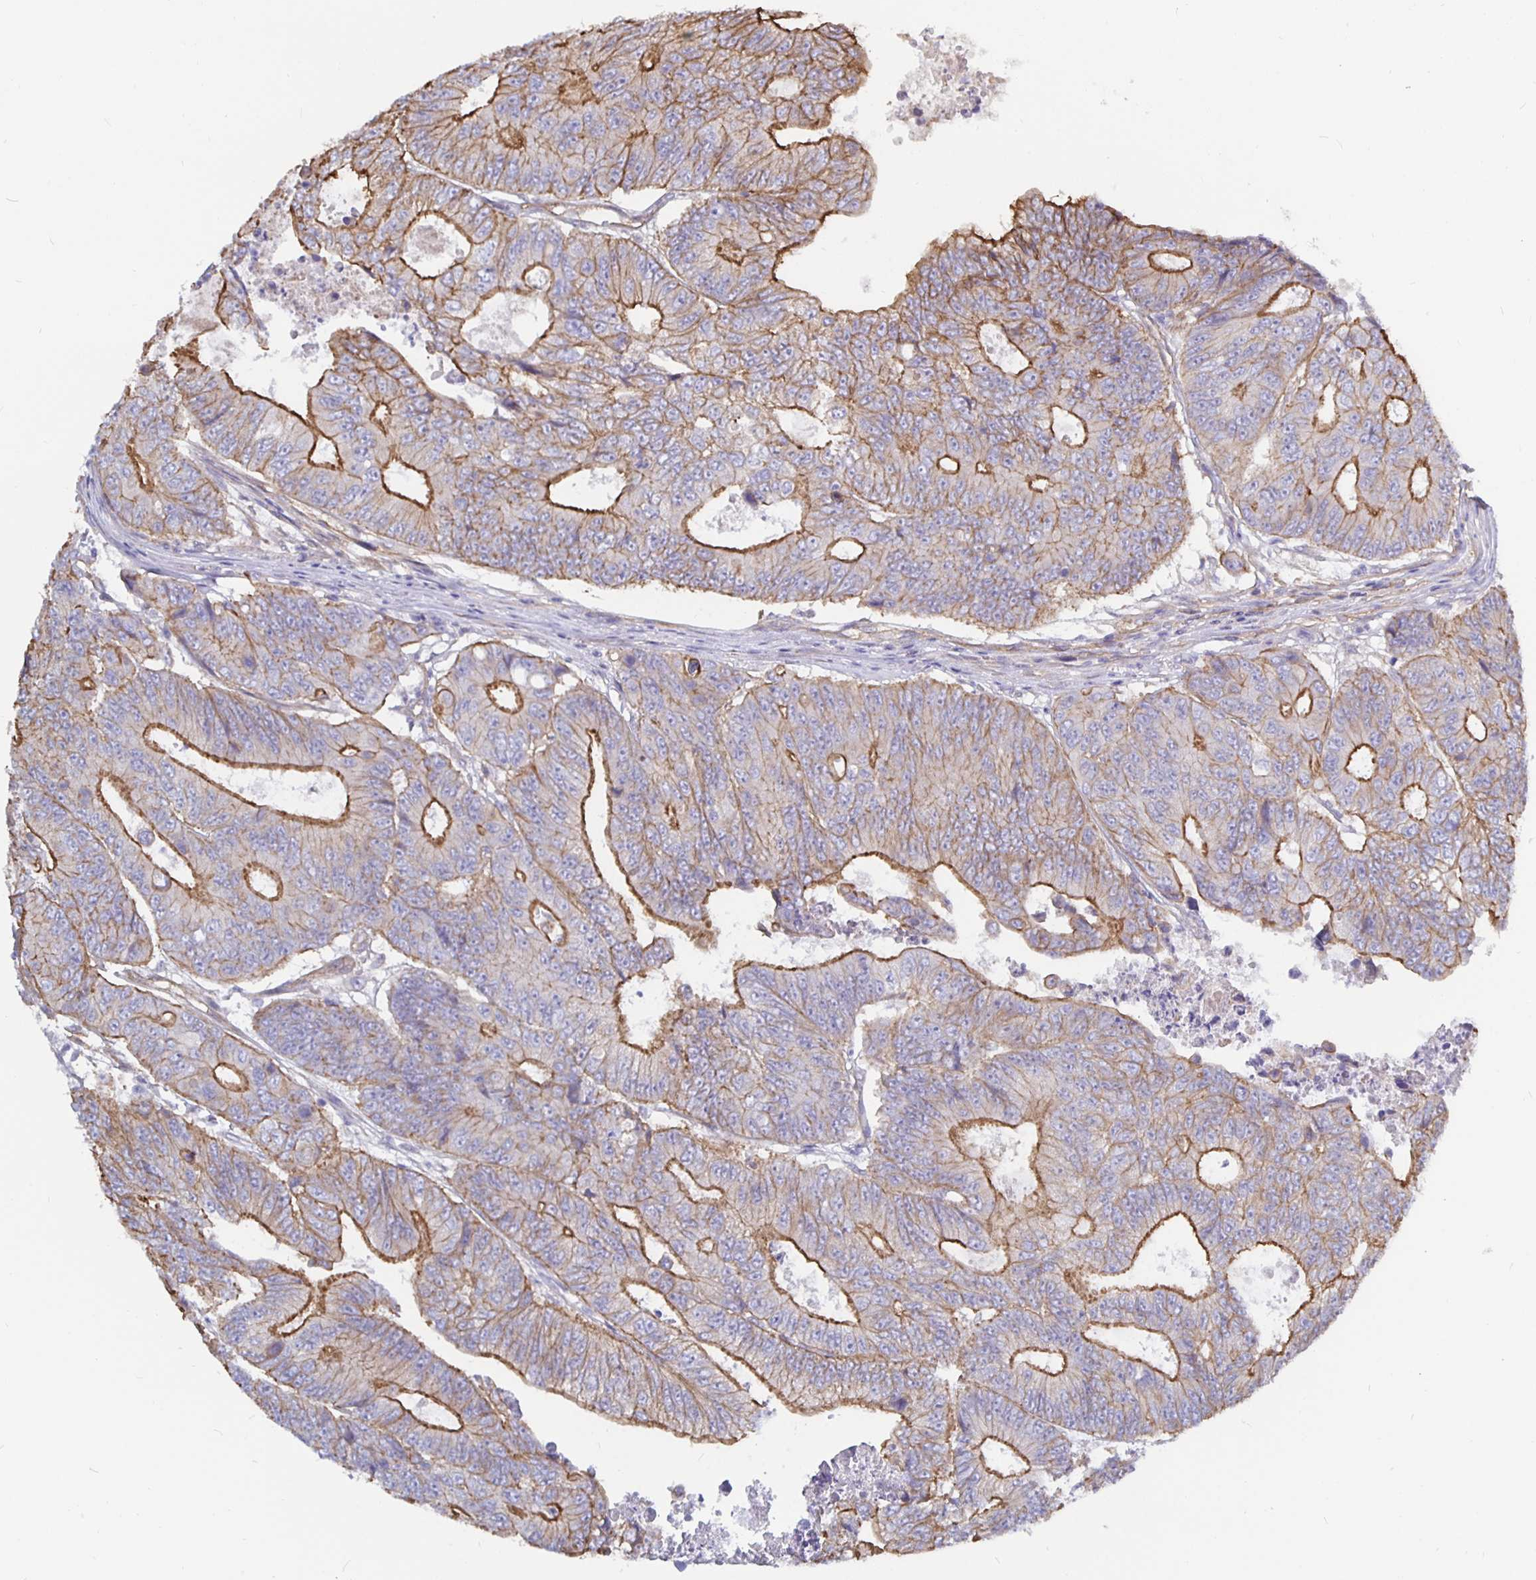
{"staining": {"intensity": "strong", "quantity": "25%-75%", "location": "cytoplasmic/membranous"}, "tissue": "colorectal cancer", "cell_type": "Tumor cells", "image_type": "cancer", "snomed": [{"axis": "morphology", "description": "Adenocarcinoma, NOS"}, {"axis": "topography", "description": "Colon"}], "caption": "IHC of colorectal cancer (adenocarcinoma) reveals high levels of strong cytoplasmic/membranous positivity in about 25%-75% of tumor cells.", "gene": "ARHGEF39", "patient": {"sex": "female", "age": 48}}